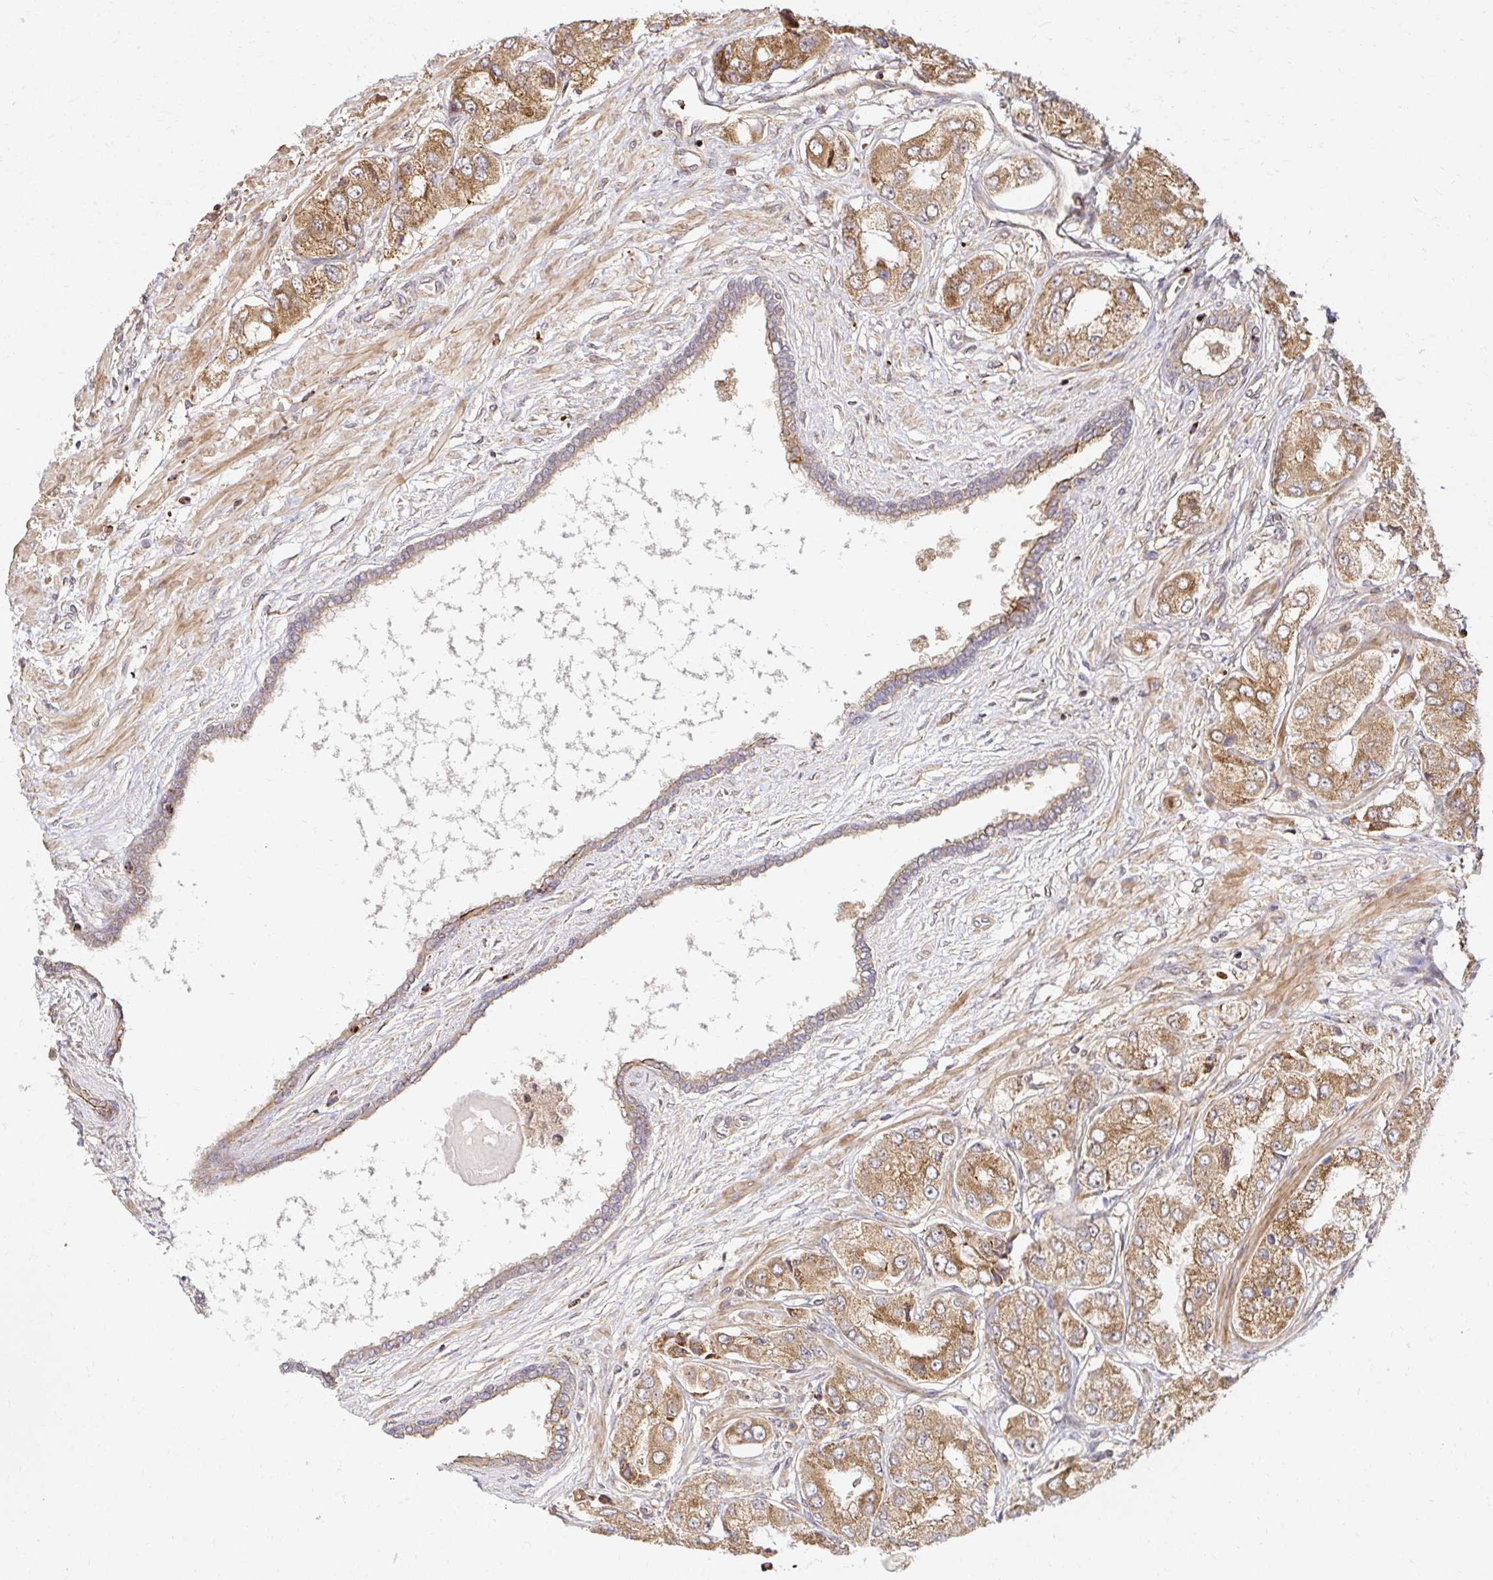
{"staining": {"intensity": "moderate", "quantity": ">75%", "location": "cytoplasmic/membranous"}, "tissue": "prostate cancer", "cell_type": "Tumor cells", "image_type": "cancer", "snomed": [{"axis": "morphology", "description": "Adenocarcinoma, Low grade"}, {"axis": "topography", "description": "Prostate"}], "caption": "A medium amount of moderate cytoplasmic/membranous positivity is seen in approximately >75% of tumor cells in adenocarcinoma (low-grade) (prostate) tissue.", "gene": "PSMA4", "patient": {"sex": "male", "age": 69}}